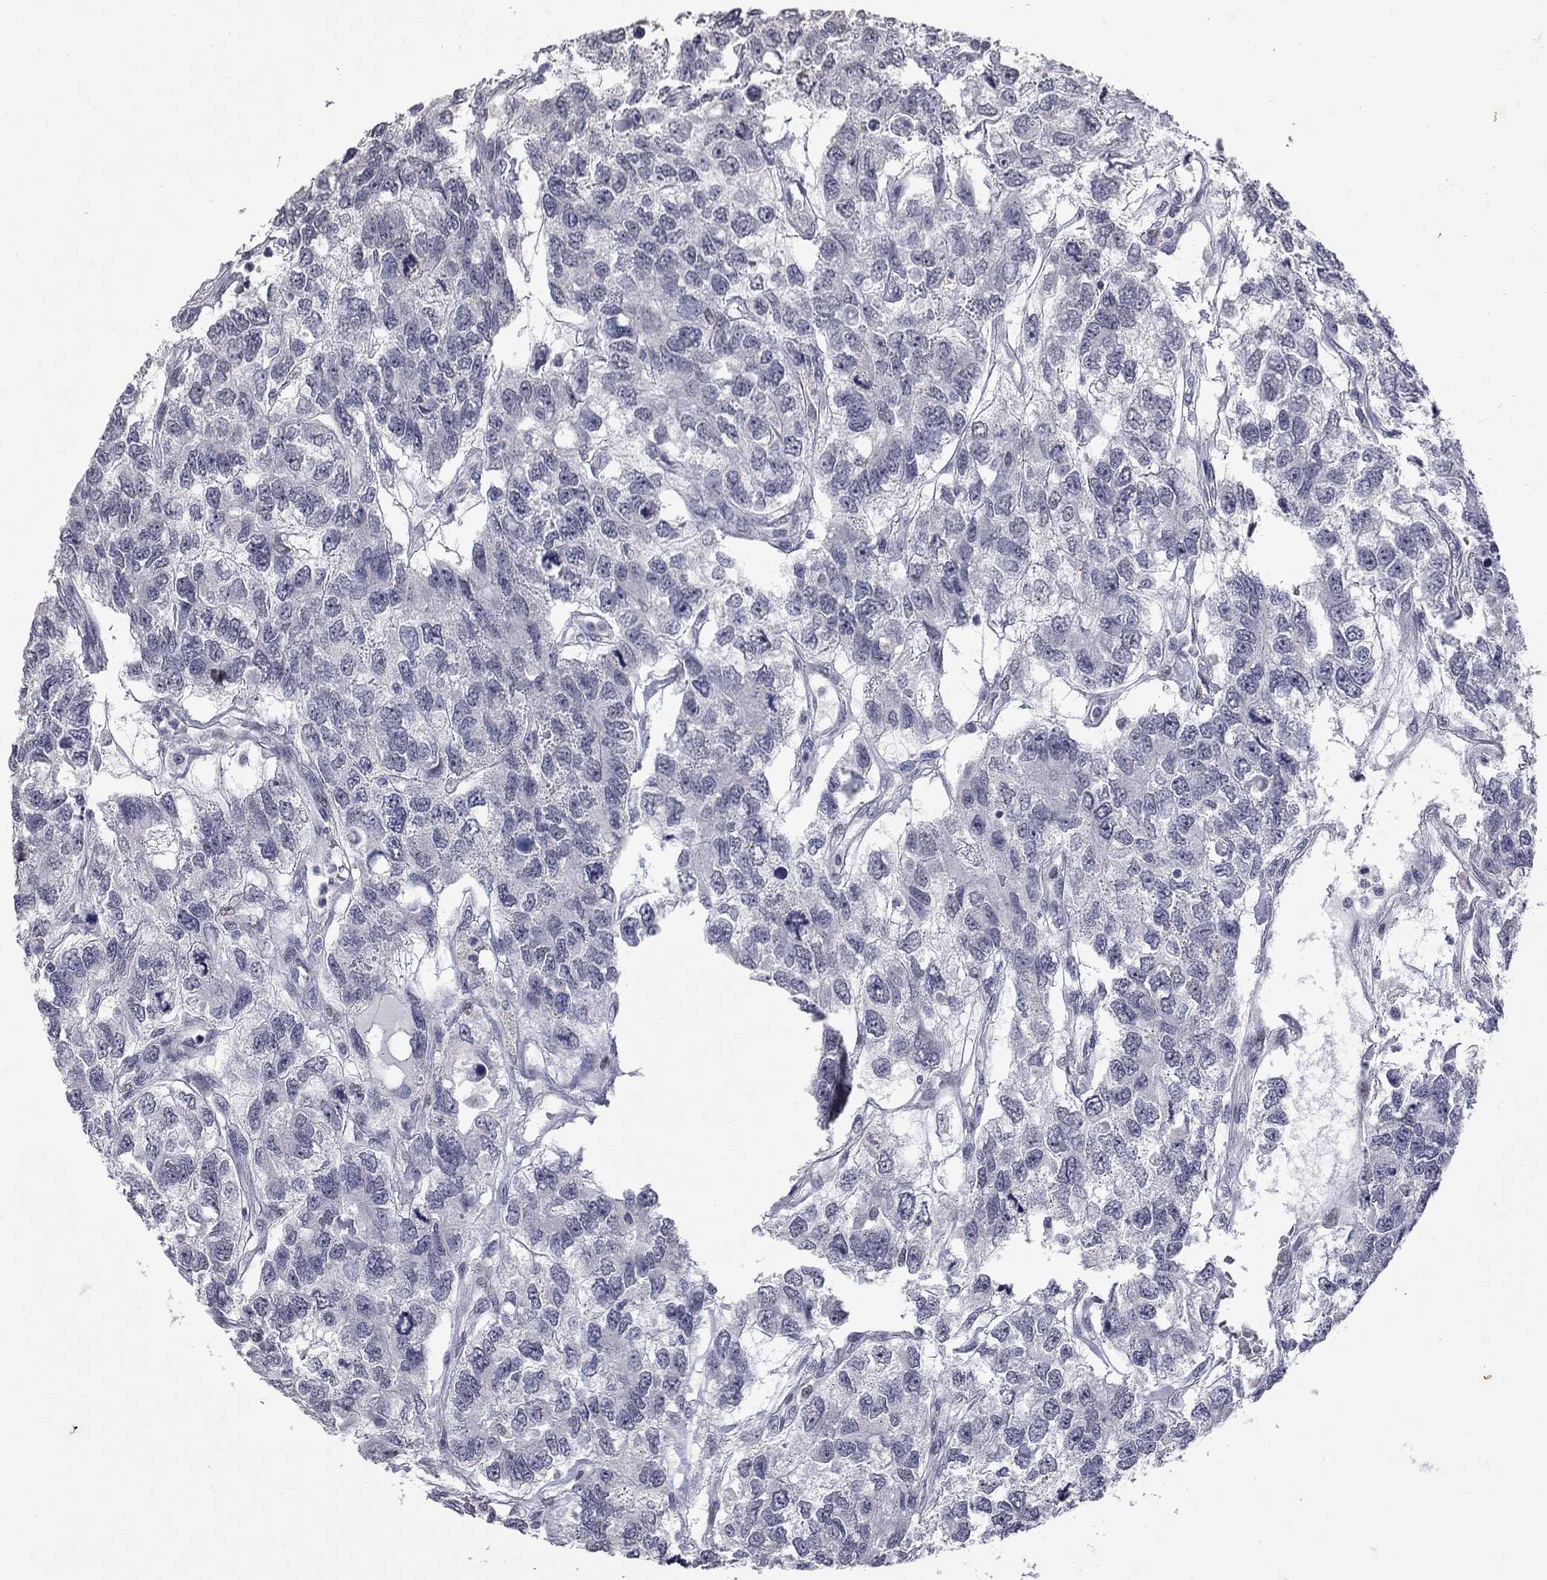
{"staining": {"intensity": "negative", "quantity": "none", "location": "none"}, "tissue": "testis cancer", "cell_type": "Tumor cells", "image_type": "cancer", "snomed": [{"axis": "morphology", "description": "Seminoma, NOS"}, {"axis": "topography", "description": "Testis"}], "caption": "Tumor cells show no significant positivity in seminoma (testis).", "gene": "ZNF154", "patient": {"sex": "male", "age": 52}}